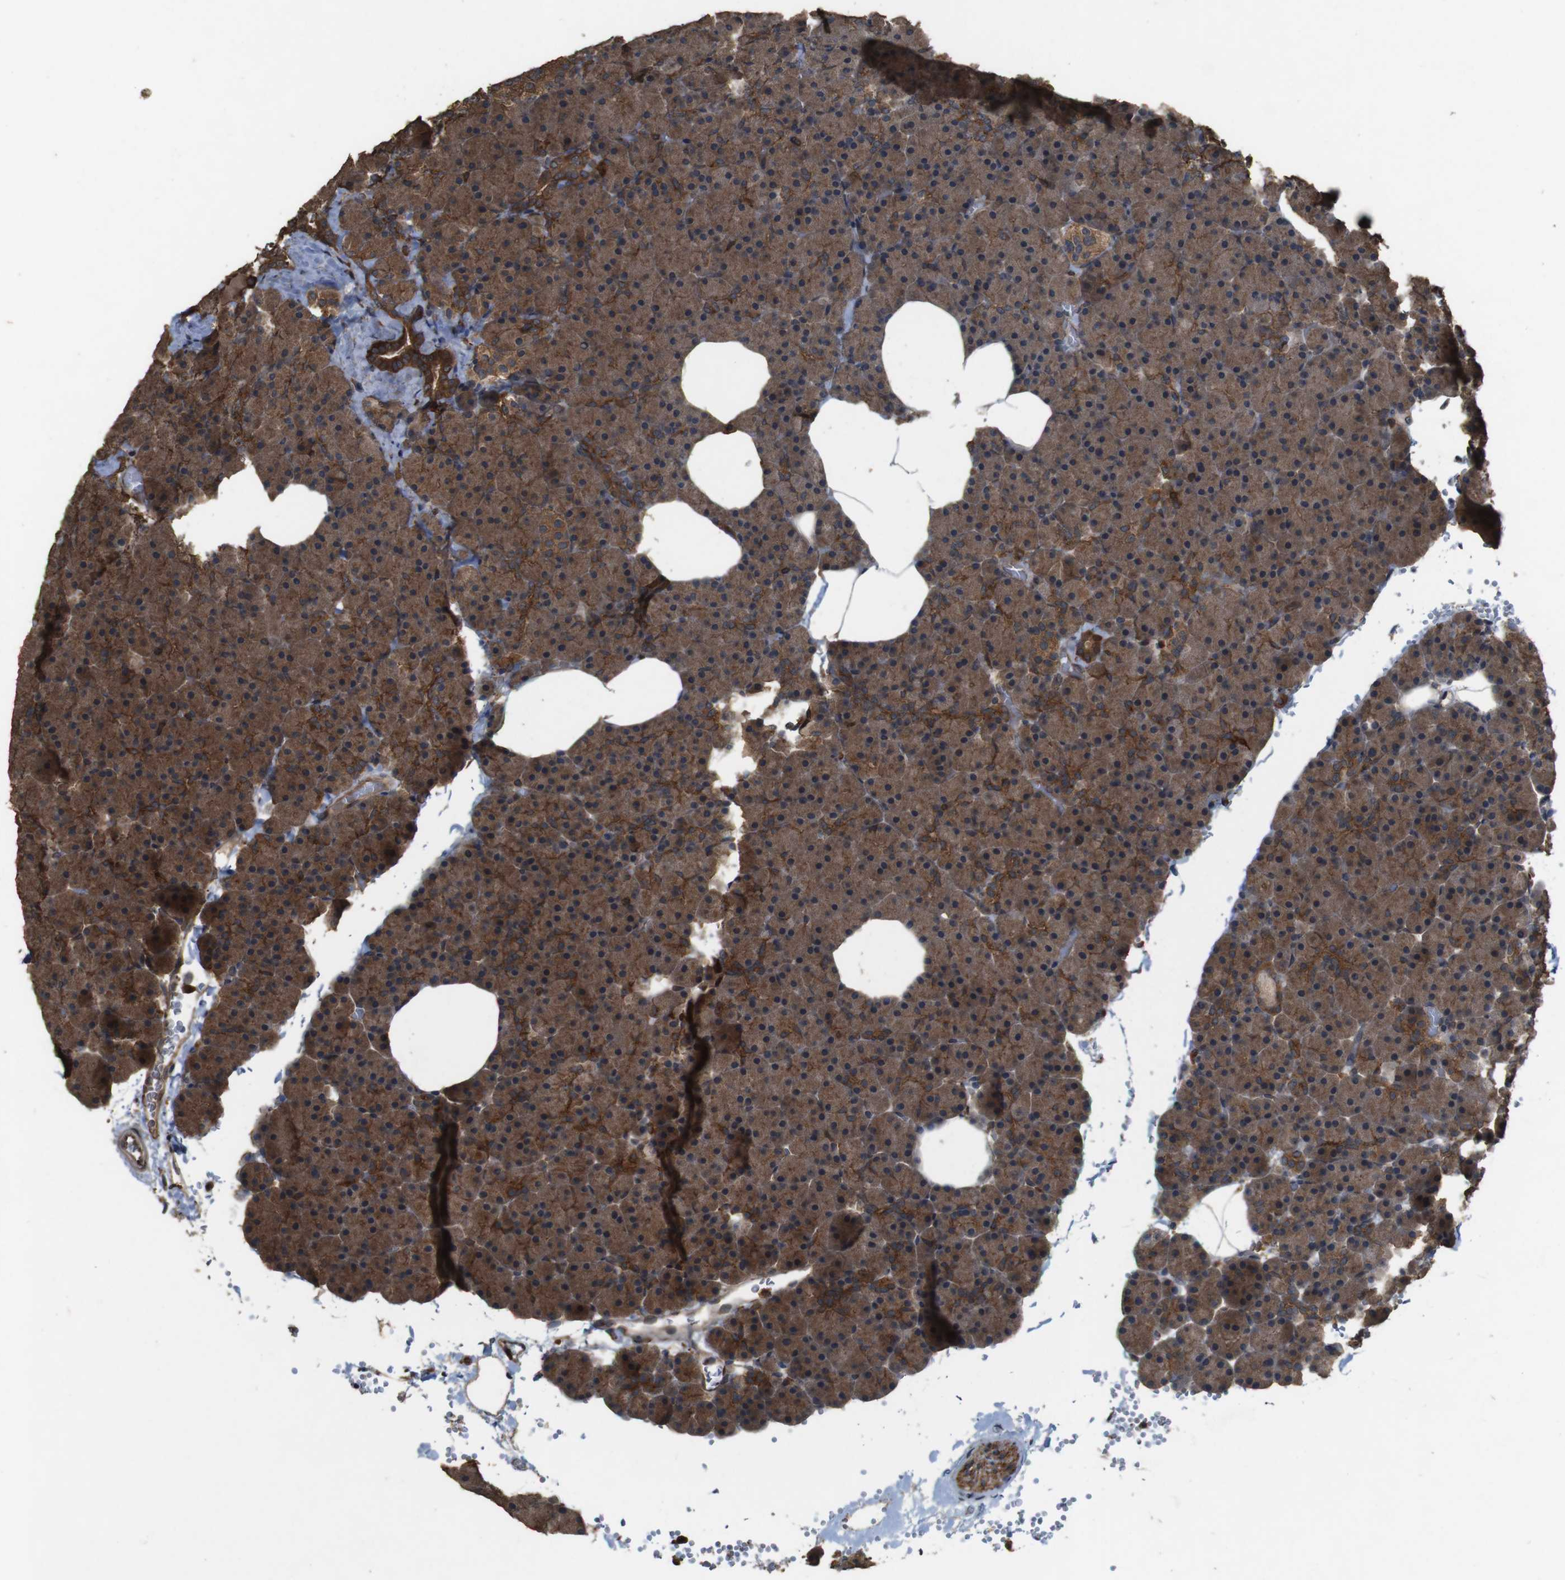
{"staining": {"intensity": "strong", "quantity": ">75%", "location": "cytoplasmic/membranous"}, "tissue": "pancreas", "cell_type": "Exocrine glandular cells", "image_type": "normal", "snomed": [{"axis": "morphology", "description": "Normal tissue, NOS"}, {"axis": "topography", "description": "Pancreas"}], "caption": "This is a photomicrograph of IHC staining of unremarkable pancreas, which shows strong staining in the cytoplasmic/membranous of exocrine glandular cells.", "gene": "BAG4", "patient": {"sex": "female", "age": 35}}